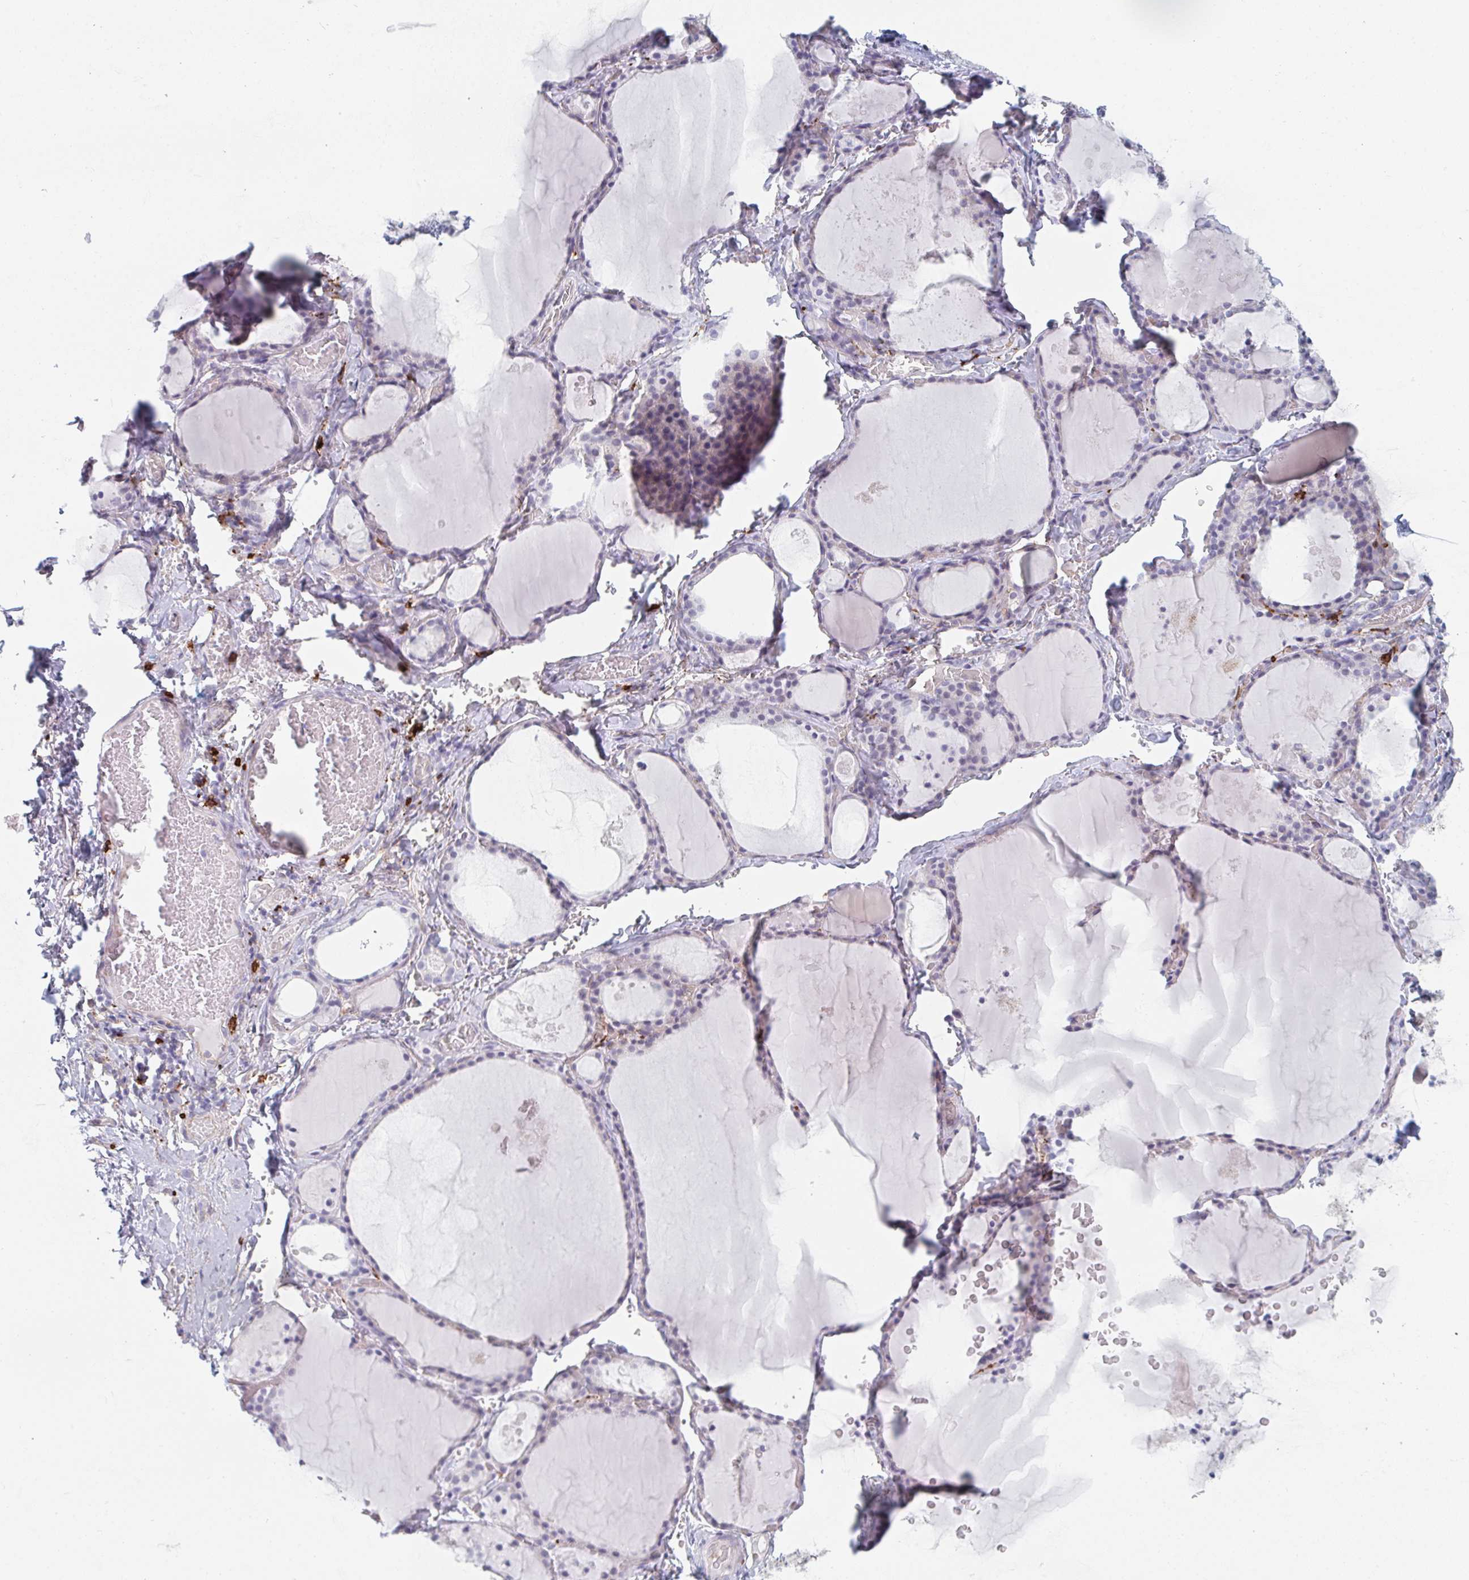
{"staining": {"intensity": "negative", "quantity": "none", "location": "none"}, "tissue": "thyroid gland", "cell_type": "Glandular cells", "image_type": "normal", "snomed": [{"axis": "morphology", "description": "Normal tissue, NOS"}, {"axis": "topography", "description": "Thyroid gland"}], "caption": "DAB immunohistochemical staining of unremarkable human thyroid gland reveals no significant staining in glandular cells. (DAB IHC, high magnification).", "gene": "DAB2", "patient": {"sex": "male", "age": 56}}